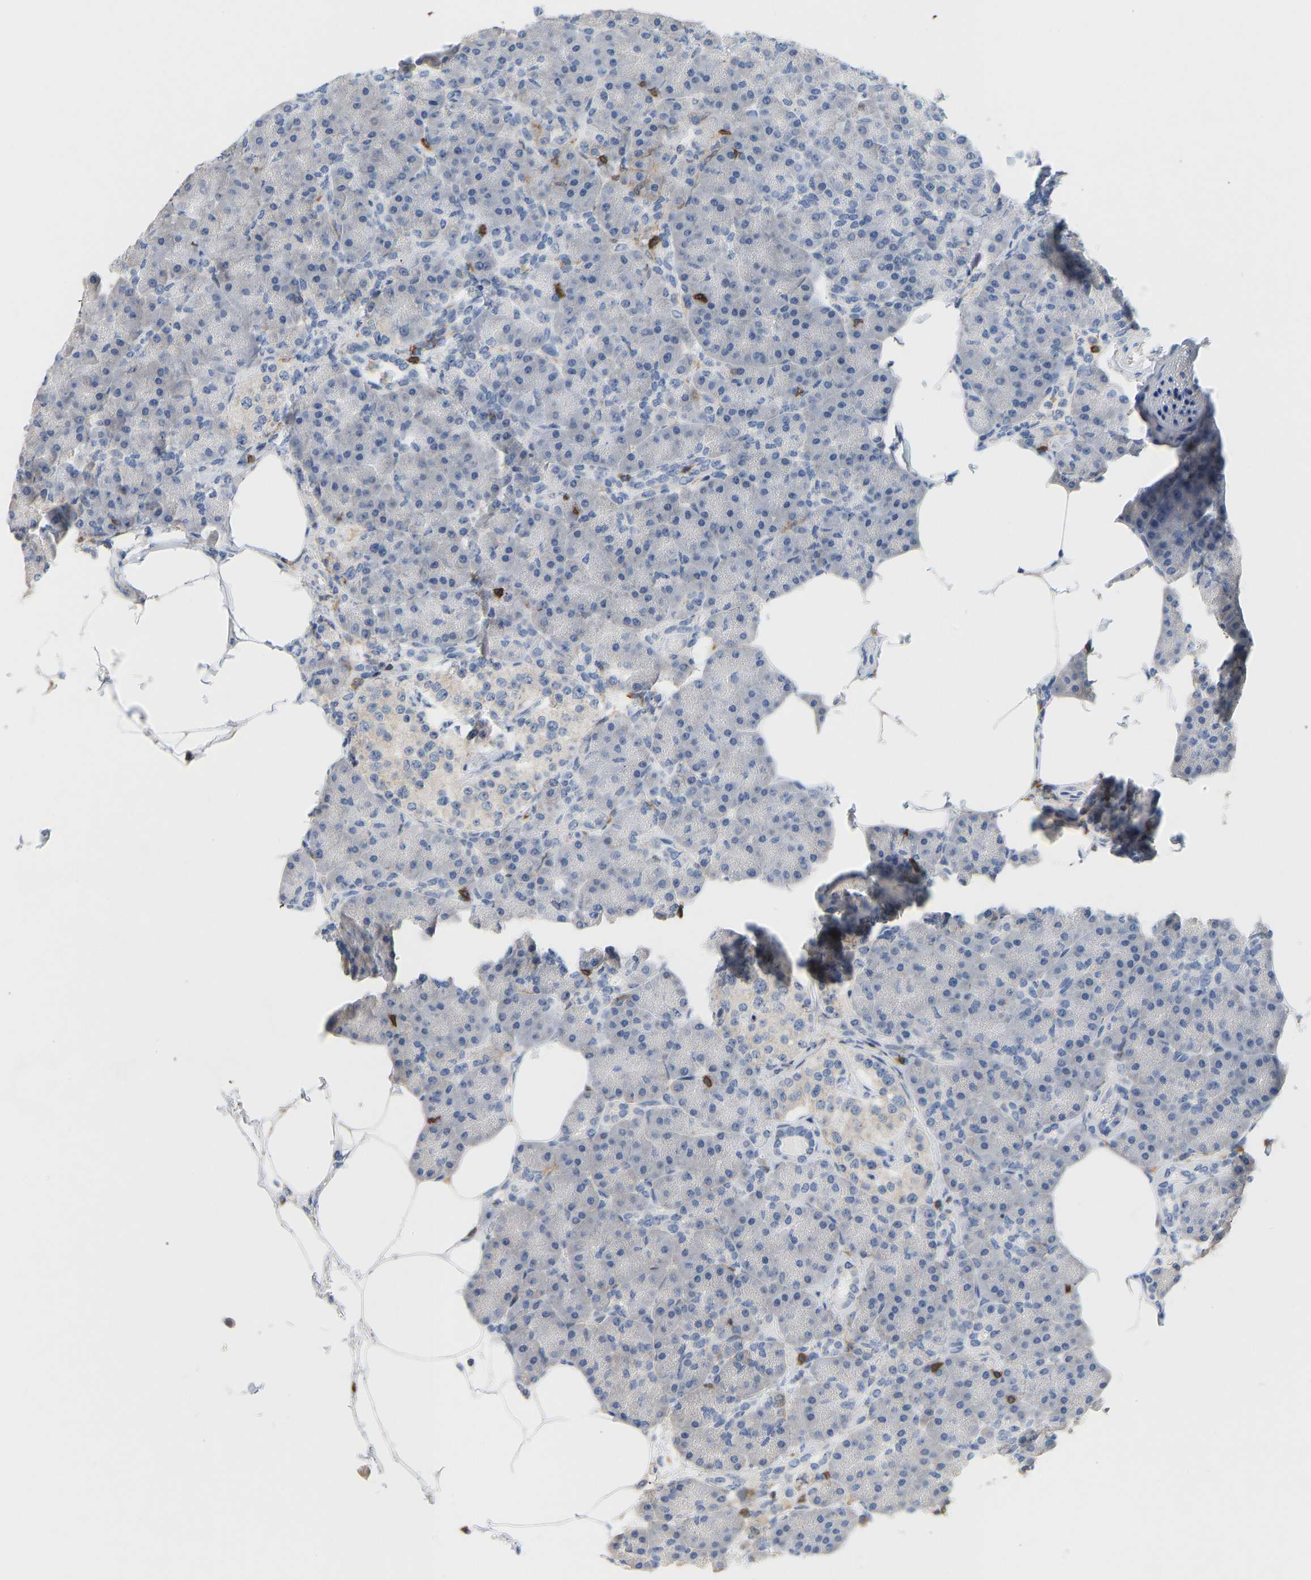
{"staining": {"intensity": "negative", "quantity": "none", "location": "none"}, "tissue": "pancreas", "cell_type": "Exocrine glandular cells", "image_type": "normal", "snomed": [{"axis": "morphology", "description": "Normal tissue, NOS"}, {"axis": "topography", "description": "Pancreas"}], "caption": "IHC of unremarkable pancreas displays no positivity in exocrine glandular cells. (Immunohistochemistry, brightfield microscopy, high magnification).", "gene": "EVL", "patient": {"sex": "female", "age": 70}}